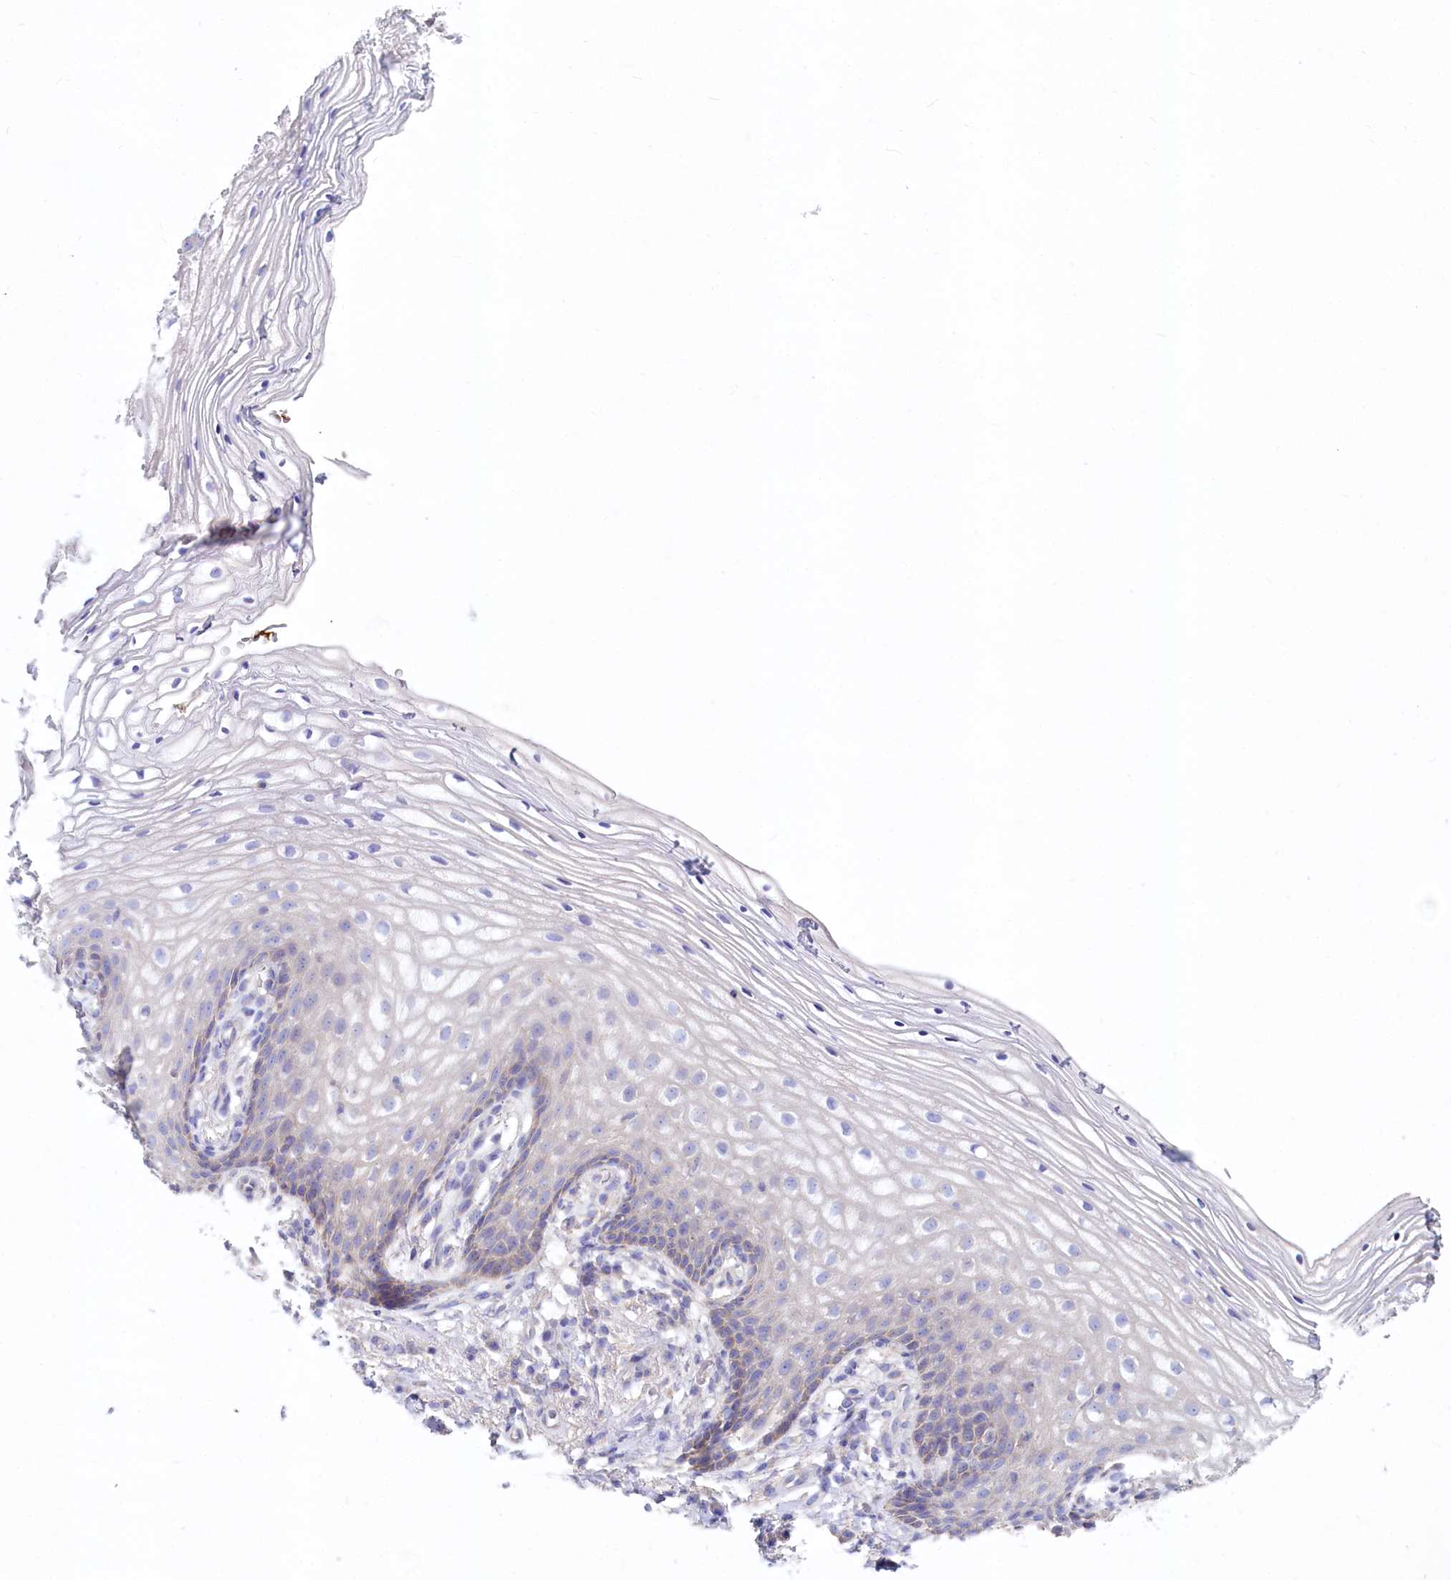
{"staining": {"intensity": "negative", "quantity": "none", "location": "none"}, "tissue": "vagina", "cell_type": "Squamous epithelial cells", "image_type": "normal", "snomed": [{"axis": "morphology", "description": "Normal tissue, NOS"}, {"axis": "topography", "description": "Vagina"}], "caption": "Photomicrograph shows no protein expression in squamous epithelial cells of normal vagina.", "gene": "VPS26B", "patient": {"sex": "female", "age": 60}}